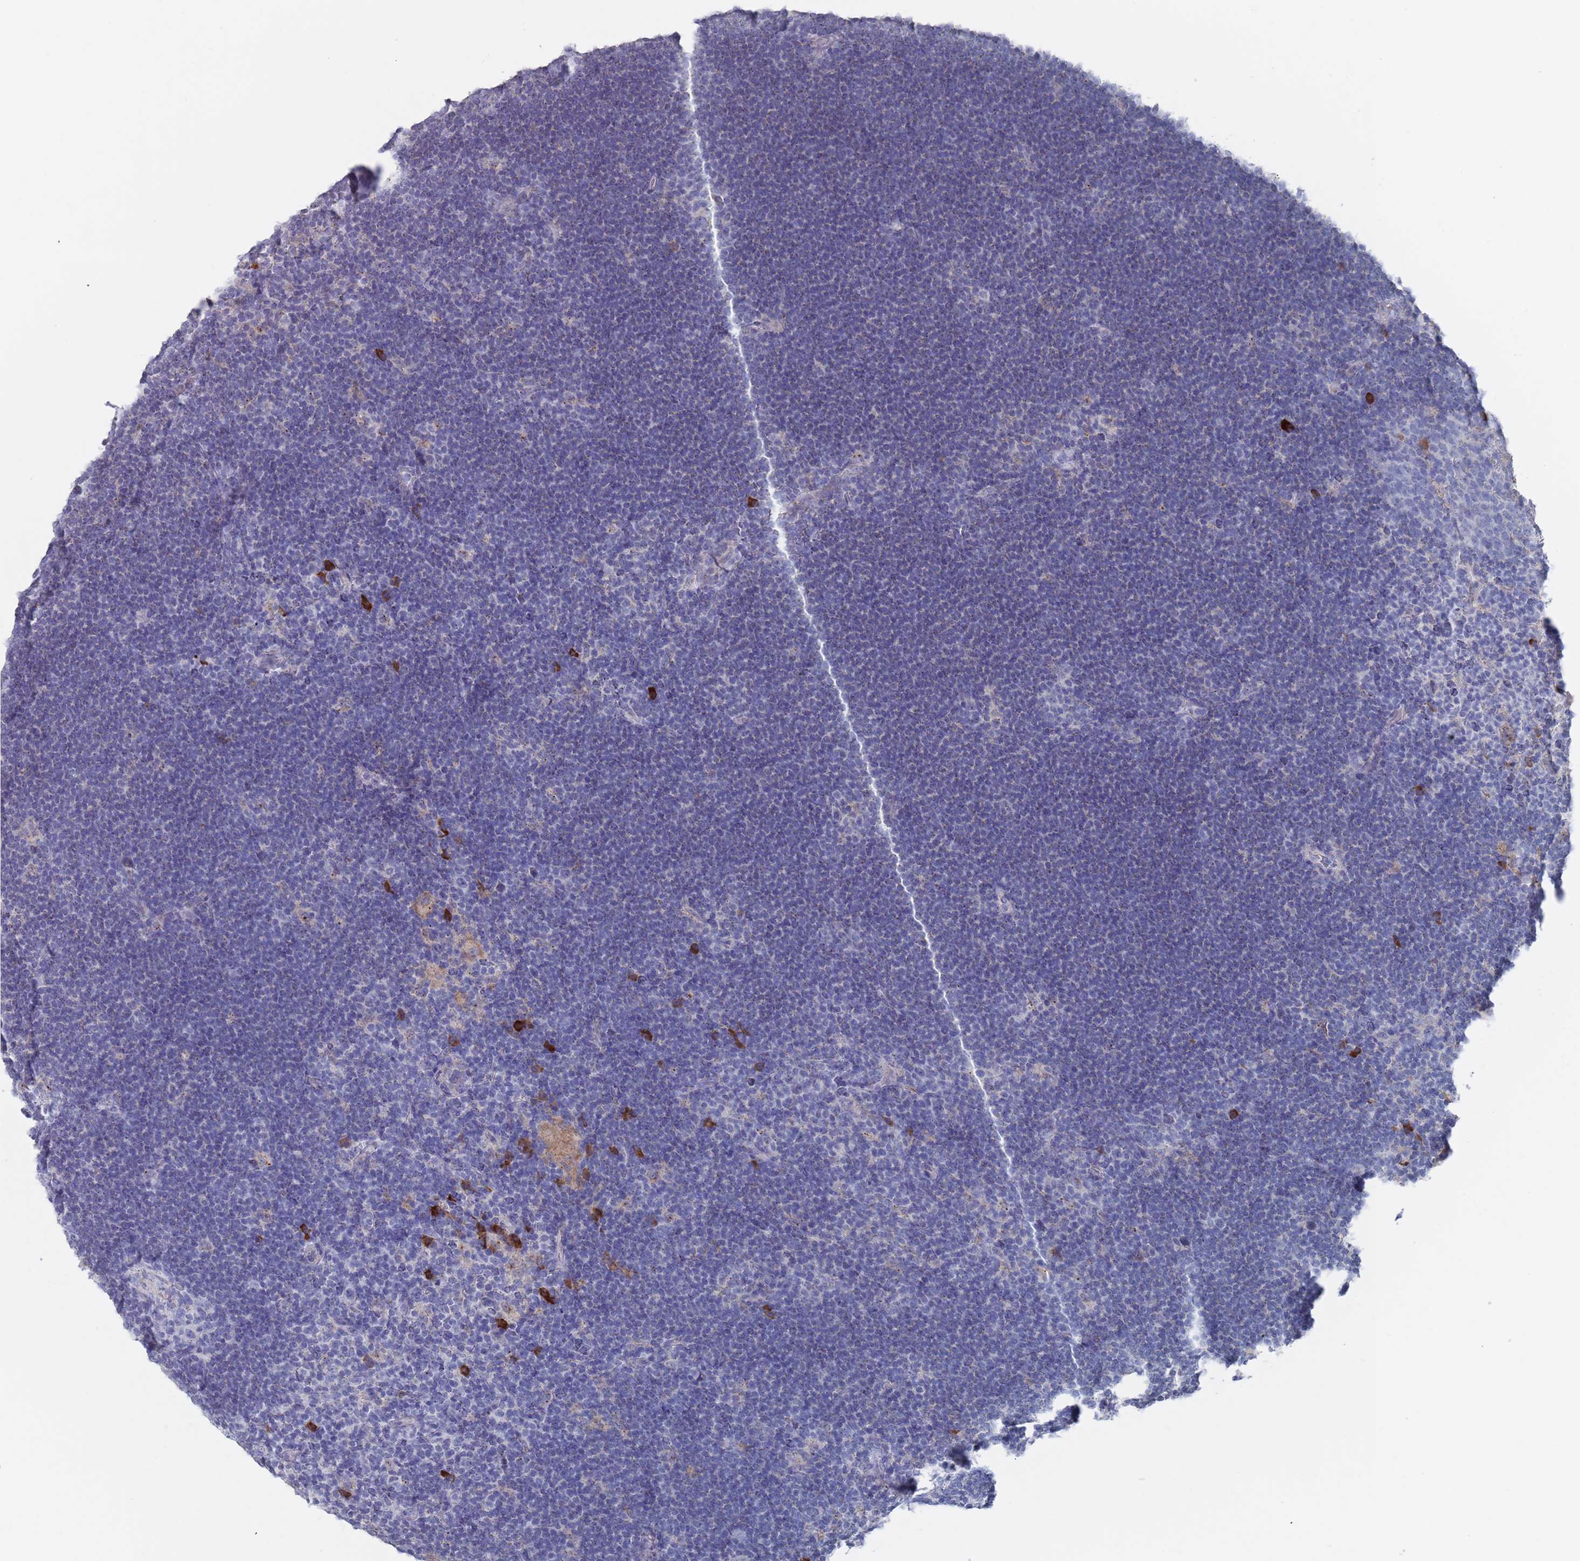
{"staining": {"intensity": "negative", "quantity": "none", "location": "none"}, "tissue": "lymphoma", "cell_type": "Tumor cells", "image_type": "cancer", "snomed": [{"axis": "morphology", "description": "Hodgkin's disease, NOS"}, {"axis": "topography", "description": "Lymph node"}], "caption": "Protein analysis of lymphoma demonstrates no significant positivity in tumor cells.", "gene": "MAT1A", "patient": {"sex": "female", "age": 57}}